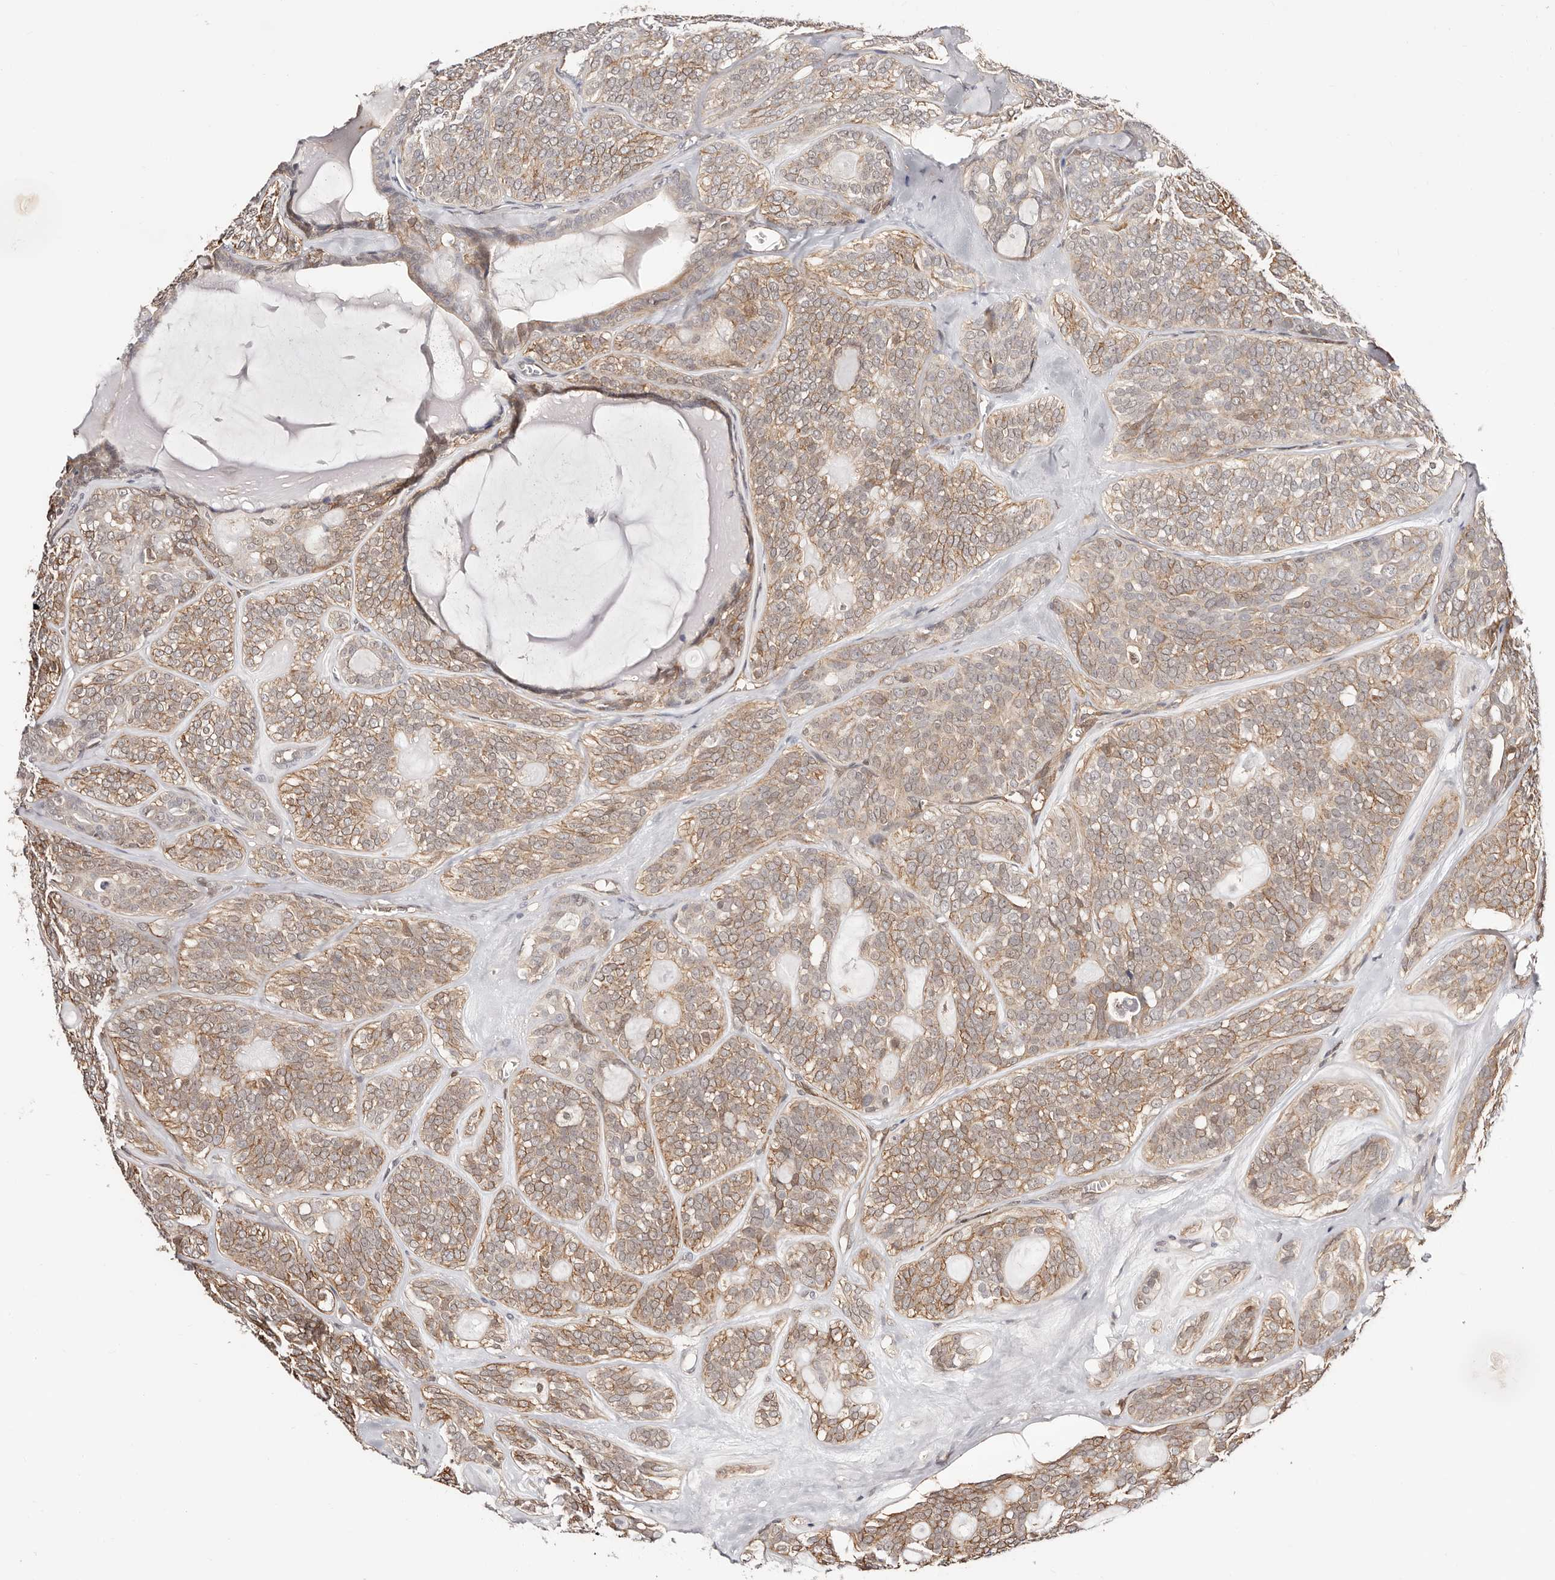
{"staining": {"intensity": "moderate", "quantity": ">75%", "location": "cytoplasmic/membranous"}, "tissue": "head and neck cancer", "cell_type": "Tumor cells", "image_type": "cancer", "snomed": [{"axis": "morphology", "description": "Adenocarcinoma, NOS"}, {"axis": "topography", "description": "Head-Neck"}], "caption": "DAB (3,3'-diaminobenzidine) immunohistochemical staining of human adenocarcinoma (head and neck) exhibits moderate cytoplasmic/membranous protein staining in about >75% of tumor cells. (Stains: DAB (3,3'-diaminobenzidine) in brown, nuclei in blue, Microscopy: brightfield microscopy at high magnification).", "gene": "STAT5A", "patient": {"sex": "male", "age": 66}}